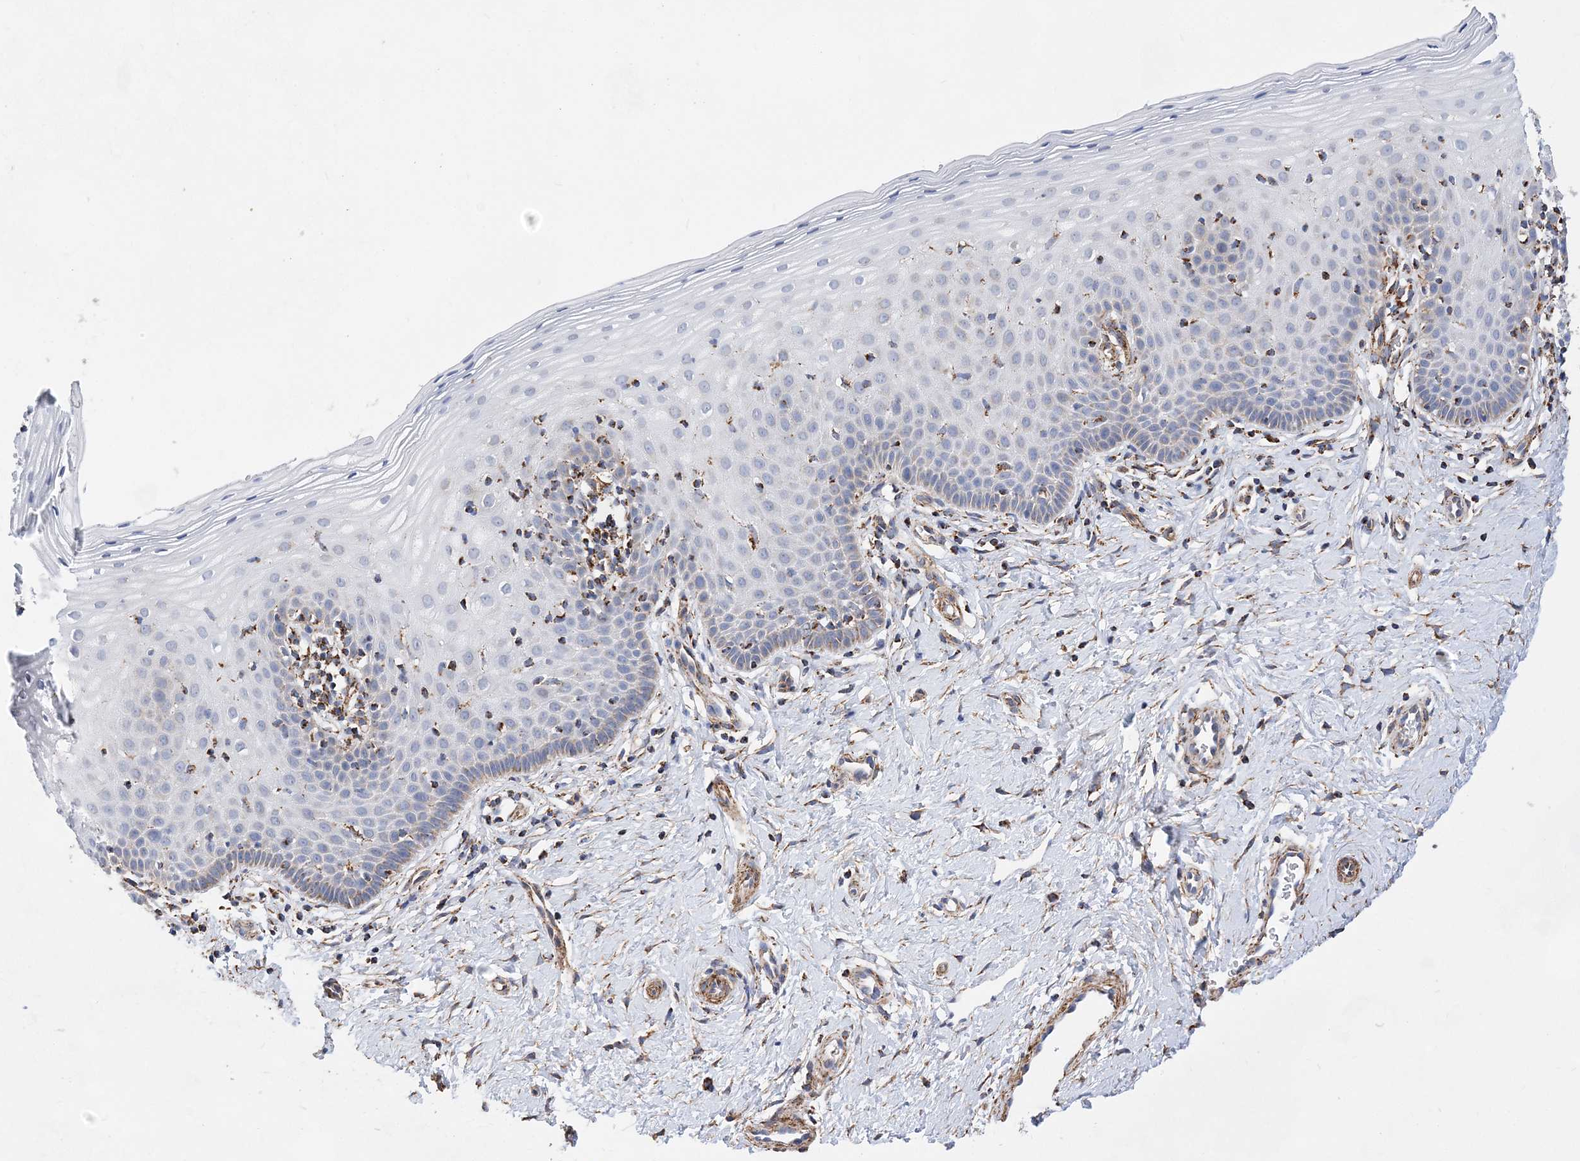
{"staining": {"intensity": "moderate", "quantity": ">75%", "location": "cytoplasmic/membranous"}, "tissue": "cervix", "cell_type": "Glandular cells", "image_type": "normal", "snomed": [{"axis": "morphology", "description": "Normal tissue, NOS"}, {"axis": "topography", "description": "Cervix"}], "caption": "Glandular cells reveal medium levels of moderate cytoplasmic/membranous expression in about >75% of cells in benign cervix.", "gene": "ACOT9", "patient": {"sex": "female", "age": 36}}